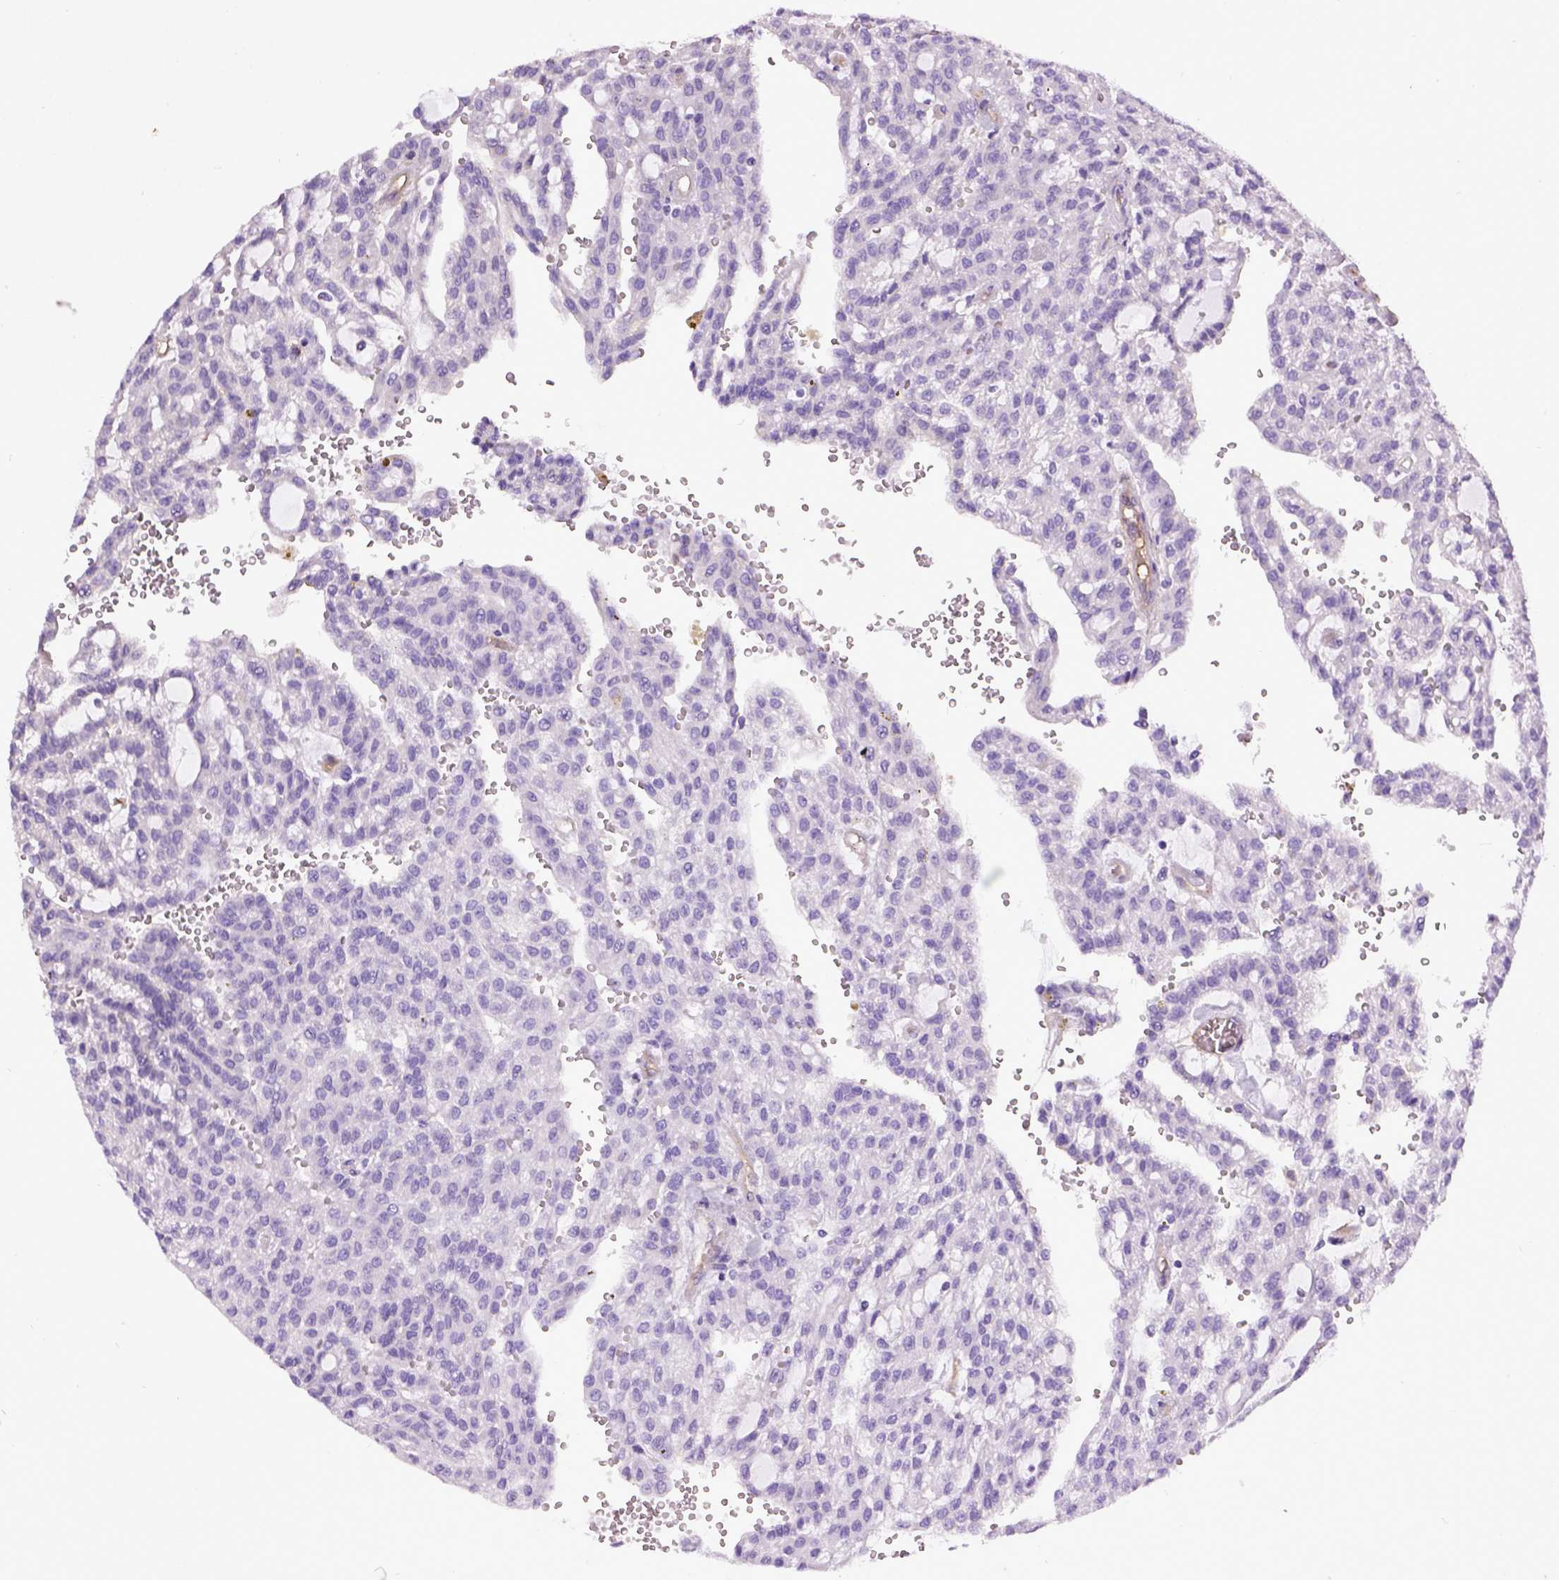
{"staining": {"intensity": "negative", "quantity": "none", "location": "none"}, "tissue": "renal cancer", "cell_type": "Tumor cells", "image_type": "cancer", "snomed": [{"axis": "morphology", "description": "Adenocarcinoma, NOS"}, {"axis": "topography", "description": "Kidney"}], "caption": "Protein analysis of renal adenocarcinoma demonstrates no significant staining in tumor cells.", "gene": "ENG", "patient": {"sex": "male", "age": 63}}